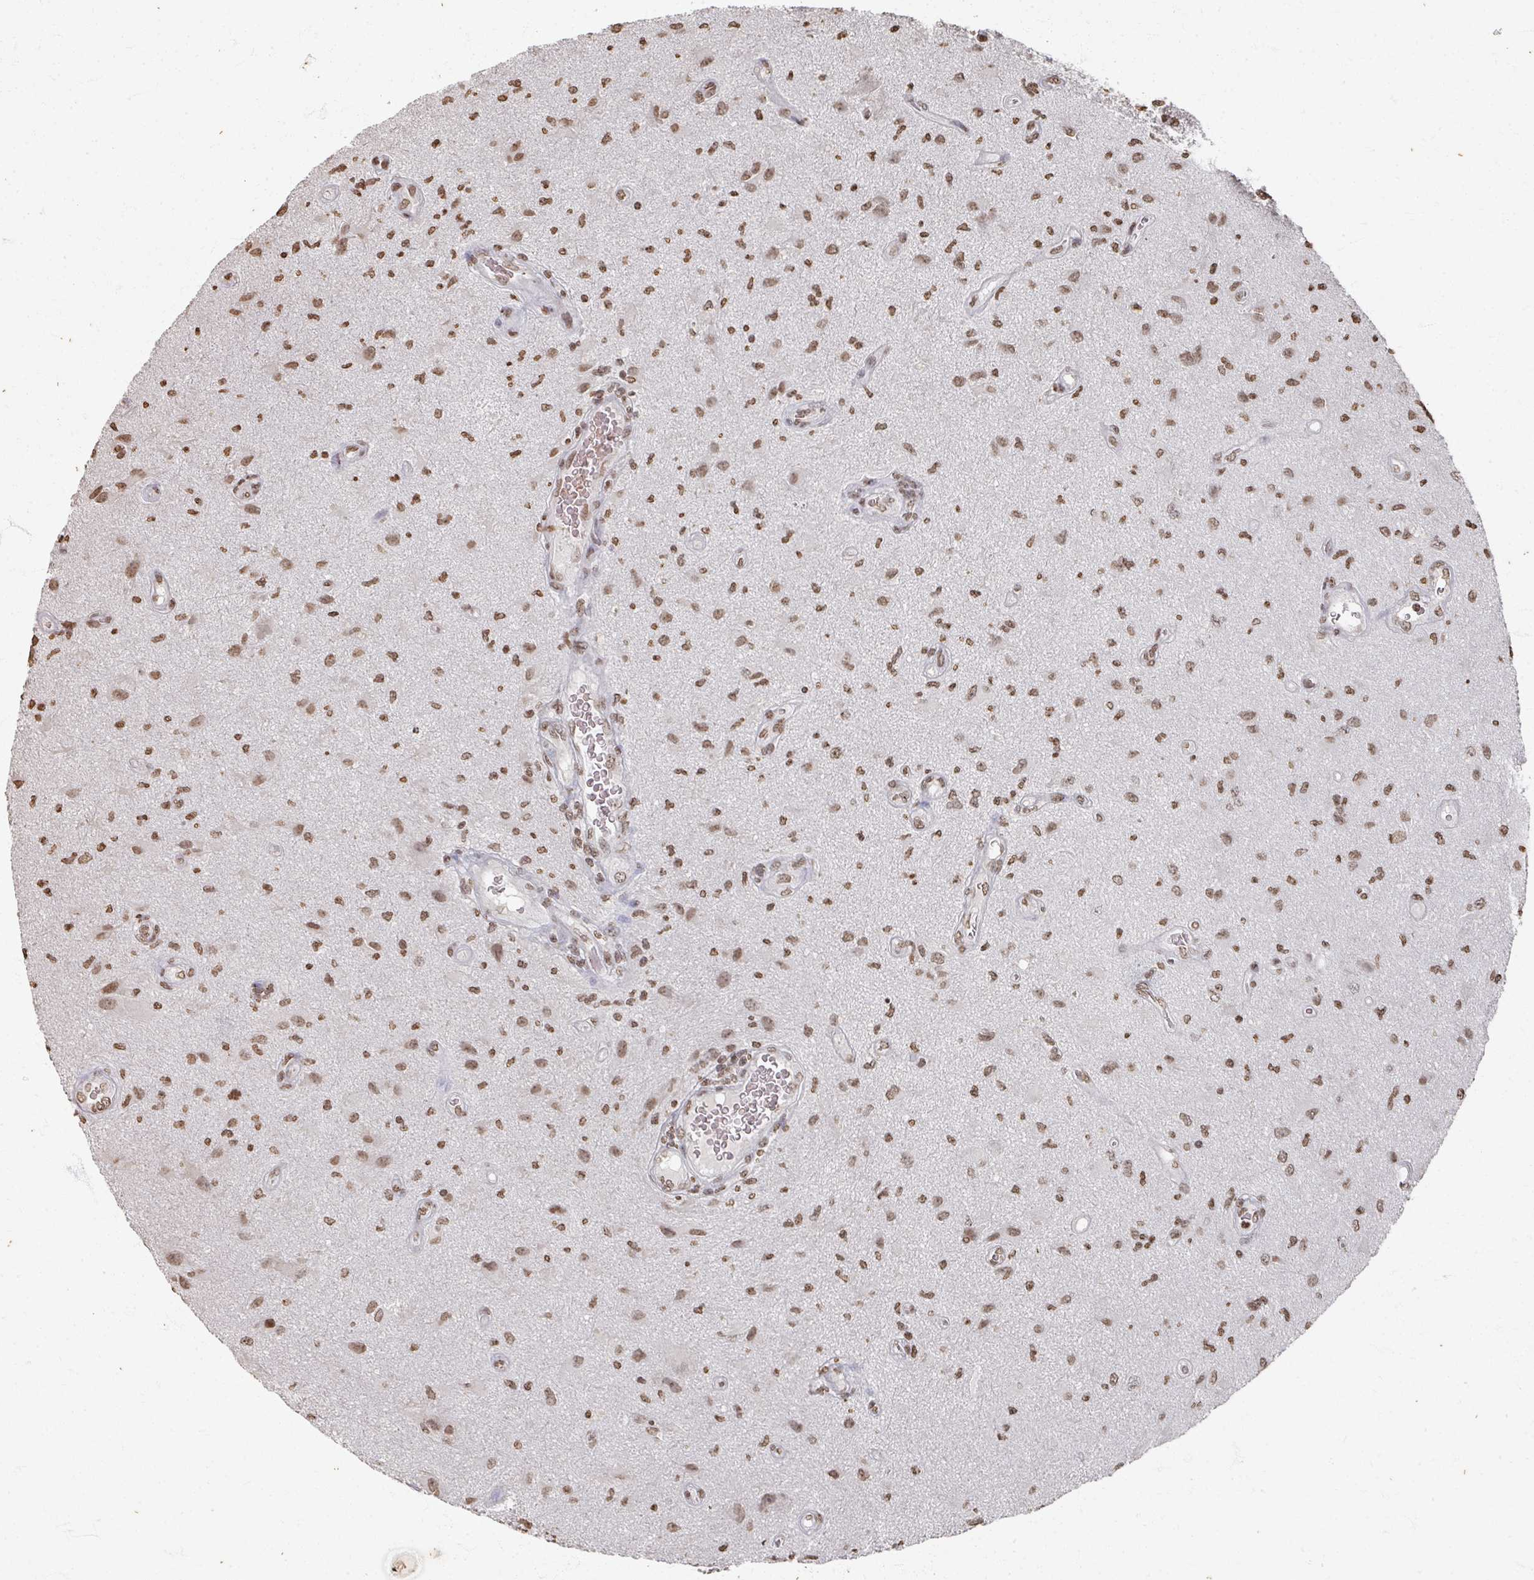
{"staining": {"intensity": "moderate", "quantity": ">75%", "location": "nuclear"}, "tissue": "glioma", "cell_type": "Tumor cells", "image_type": "cancer", "snomed": [{"axis": "morphology", "description": "Glioma, malignant, High grade"}, {"axis": "topography", "description": "Brain"}], "caption": "Protein staining displays moderate nuclear positivity in about >75% of tumor cells in malignant high-grade glioma. (IHC, brightfield microscopy, high magnification).", "gene": "DCUN1D5", "patient": {"sex": "male", "age": 67}}